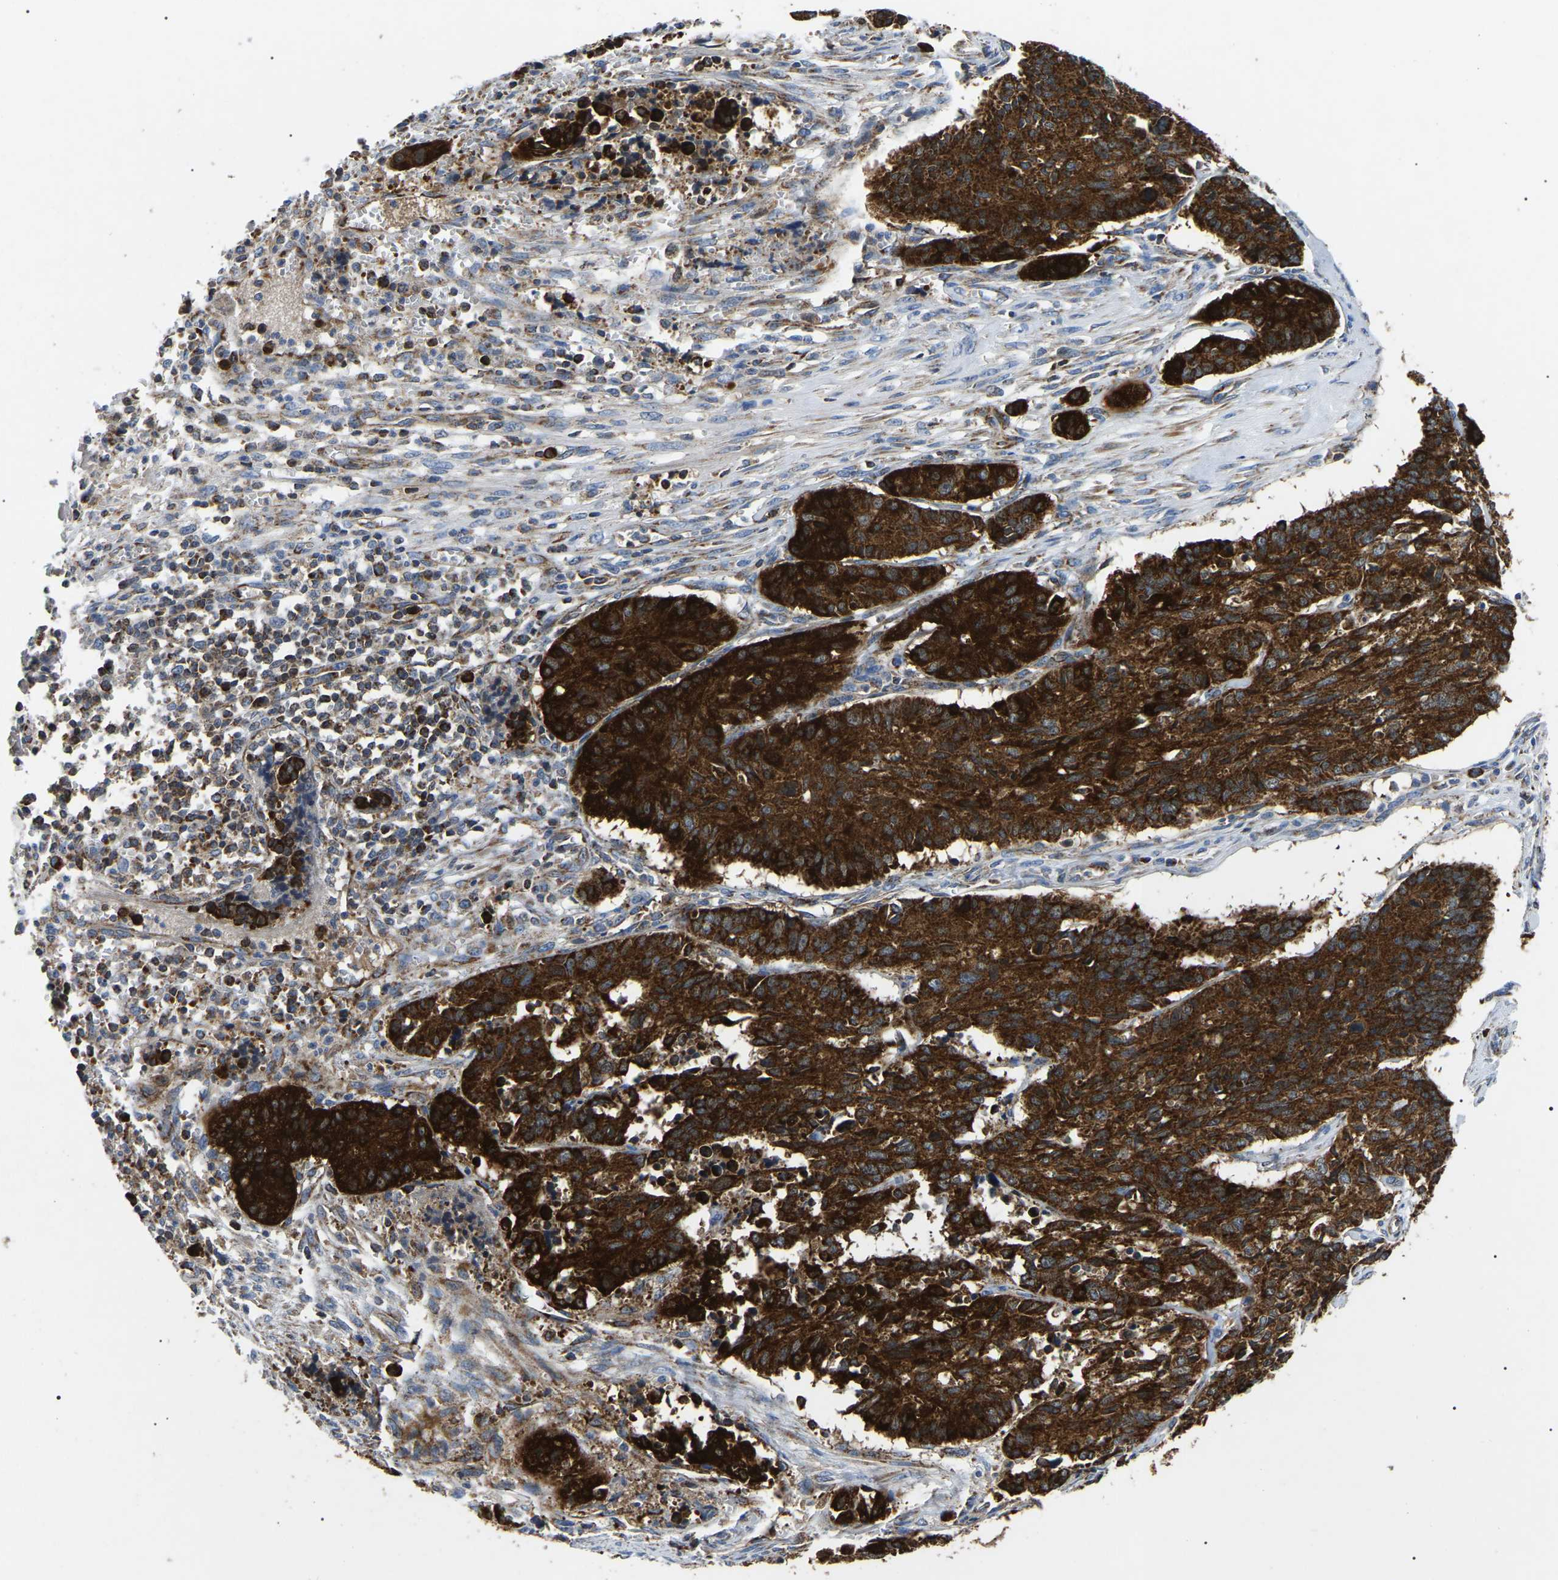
{"staining": {"intensity": "strong", "quantity": ">75%", "location": "cytoplasmic/membranous"}, "tissue": "cervical cancer", "cell_type": "Tumor cells", "image_type": "cancer", "snomed": [{"axis": "morphology", "description": "Squamous cell carcinoma, NOS"}, {"axis": "topography", "description": "Cervix"}], "caption": "This is an image of IHC staining of squamous cell carcinoma (cervical), which shows strong staining in the cytoplasmic/membranous of tumor cells.", "gene": "PPM1E", "patient": {"sex": "female", "age": 35}}